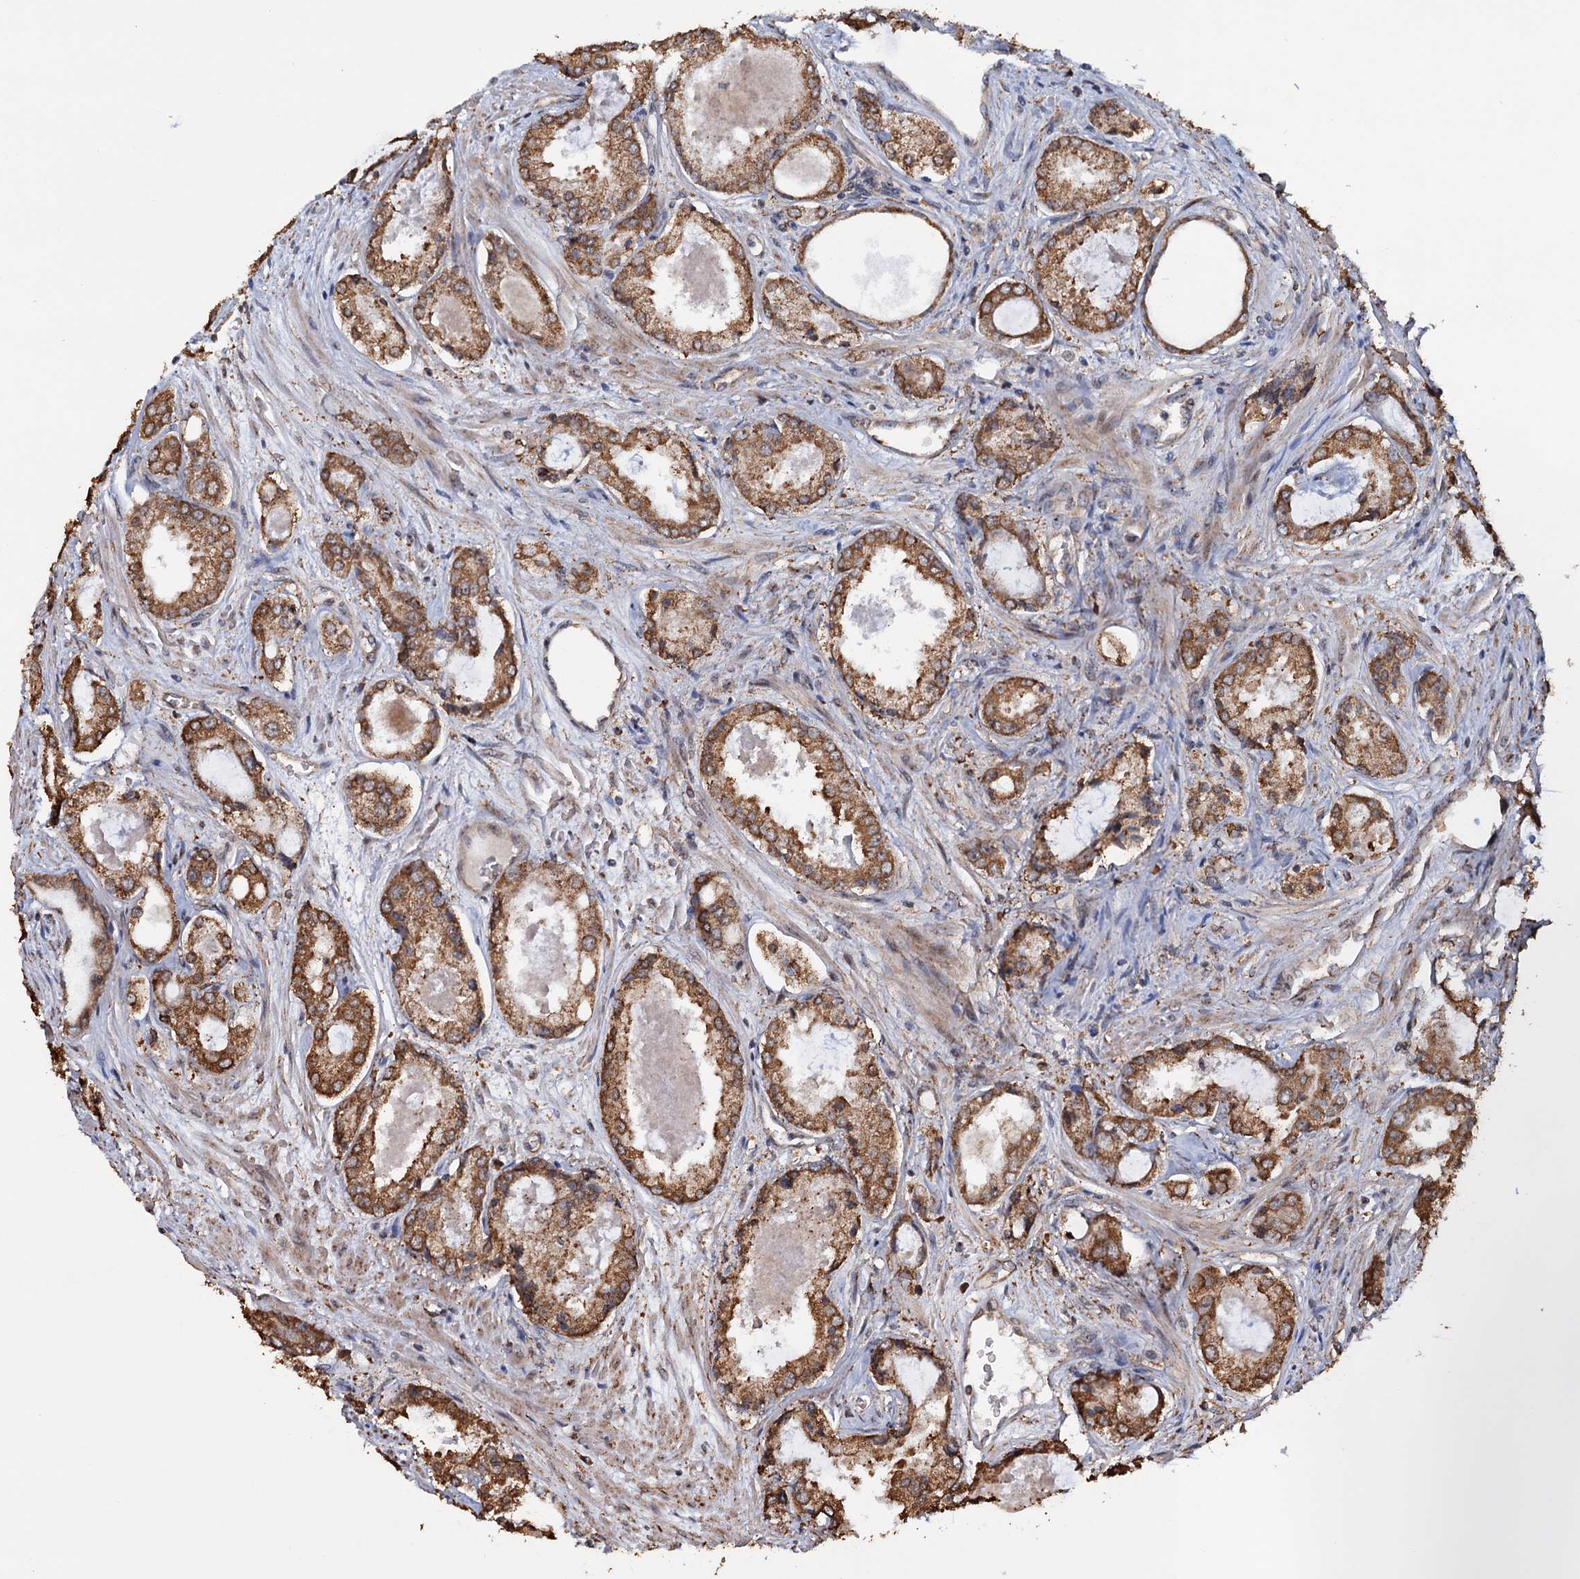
{"staining": {"intensity": "moderate", "quantity": ">75%", "location": "cytoplasmic/membranous"}, "tissue": "prostate cancer", "cell_type": "Tumor cells", "image_type": "cancer", "snomed": [{"axis": "morphology", "description": "Adenocarcinoma, Low grade"}, {"axis": "topography", "description": "Prostate"}], "caption": "Immunohistochemical staining of prostate low-grade adenocarcinoma shows medium levels of moderate cytoplasmic/membranous protein expression in about >75% of tumor cells. The protein of interest is stained brown, and the nuclei are stained in blue (DAB IHC with brightfield microscopy, high magnification).", "gene": "TBC1D12", "patient": {"sex": "male", "age": 68}}